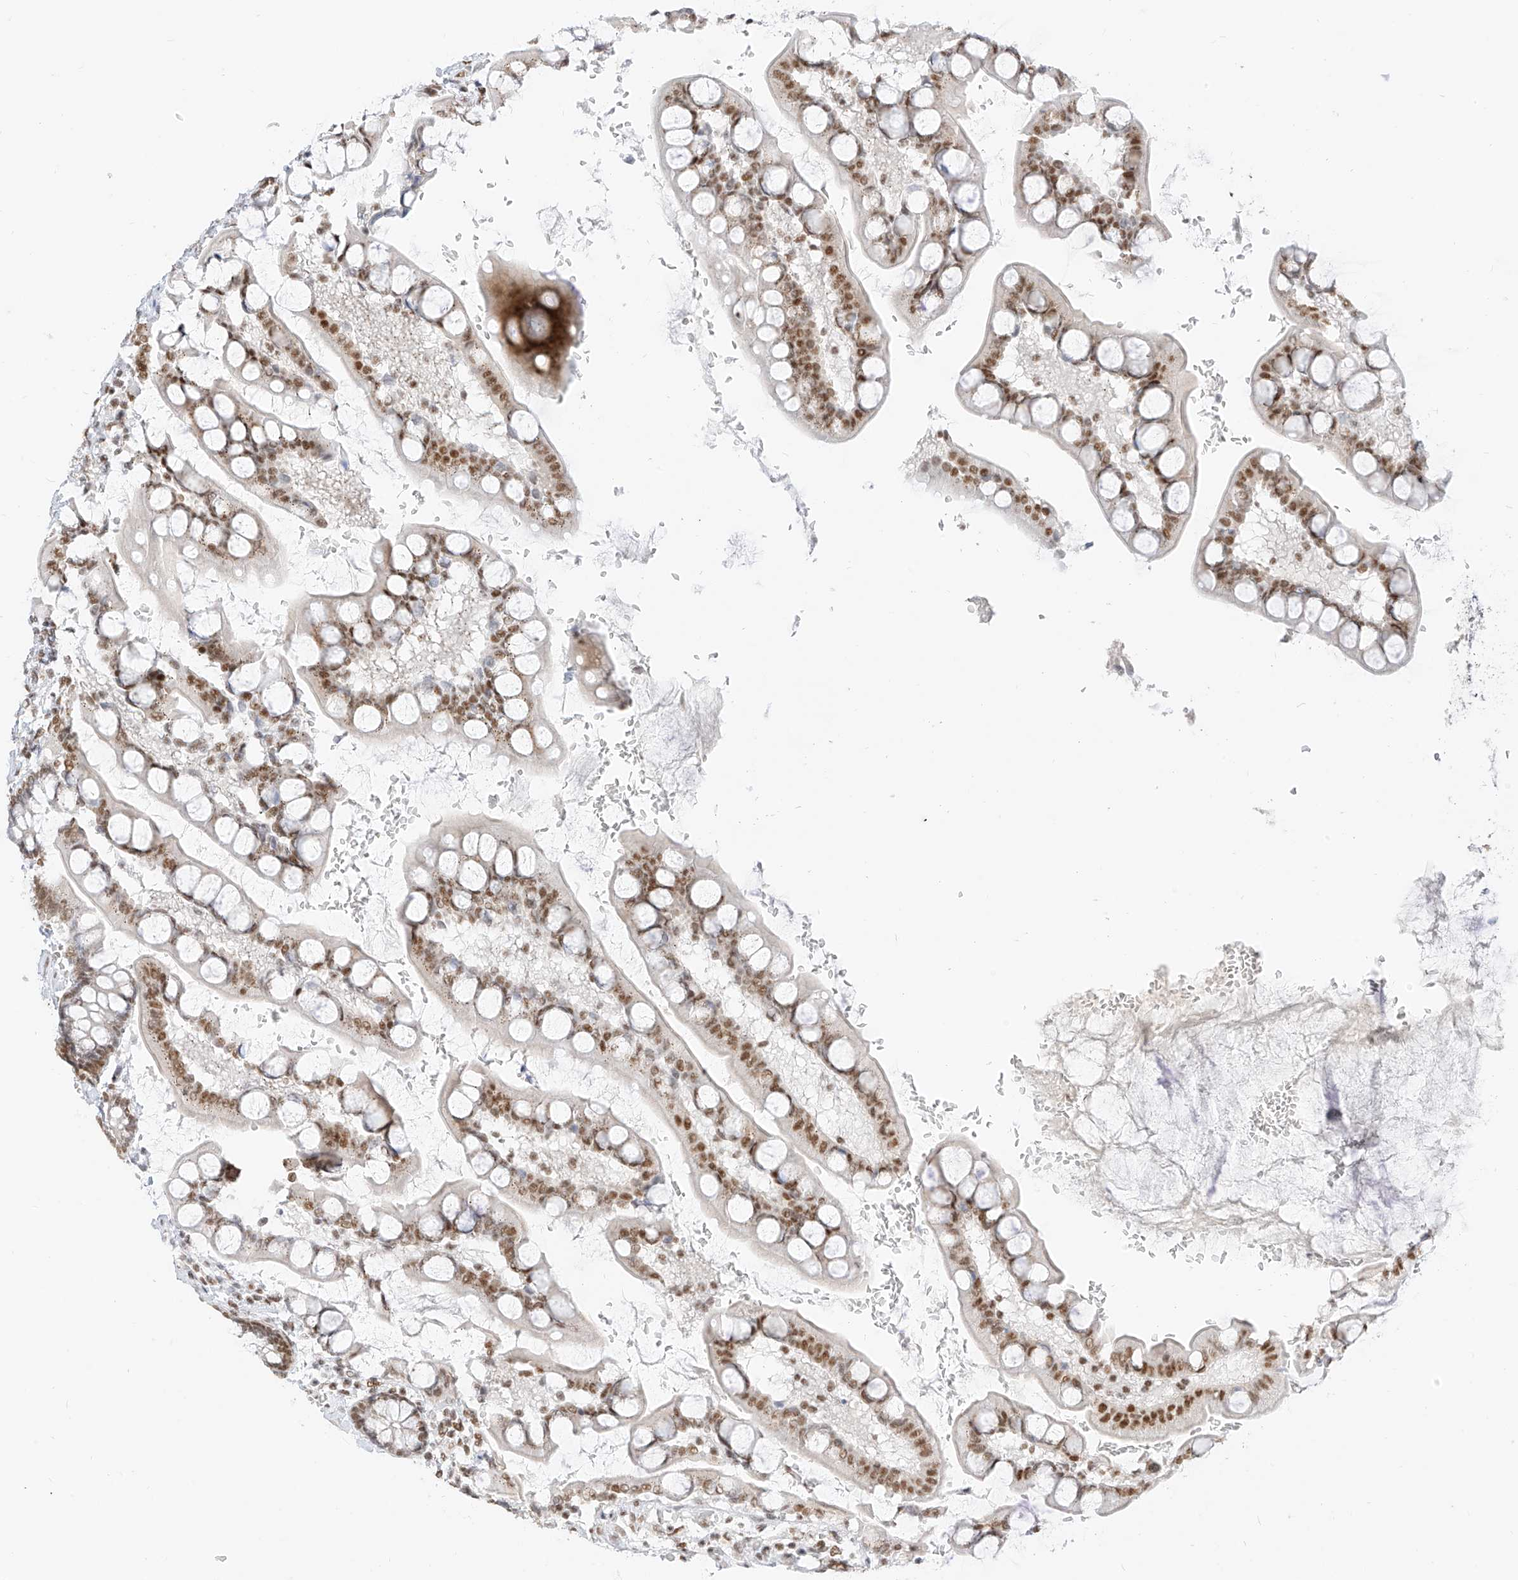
{"staining": {"intensity": "moderate", "quantity": ">75%", "location": "nuclear"}, "tissue": "small intestine", "cell_type": "Glandular cells", "image_type": "normal", "snomed": [{"axis": "morphology", "description": "Normal tissue, NOS"}, {"axis": "topography", "description": "Small intestine"}], "caption": "Protein staining displays moderate nuclear expression in approximately >75% of glandular cells in benign small intestine. Using DAB (brown) and hematoxylin (blue) stains, captured at high magnification using brightfield microscopy.", "gene": "SMARCA2", "patient": {"sex": "male", "age": 52}}